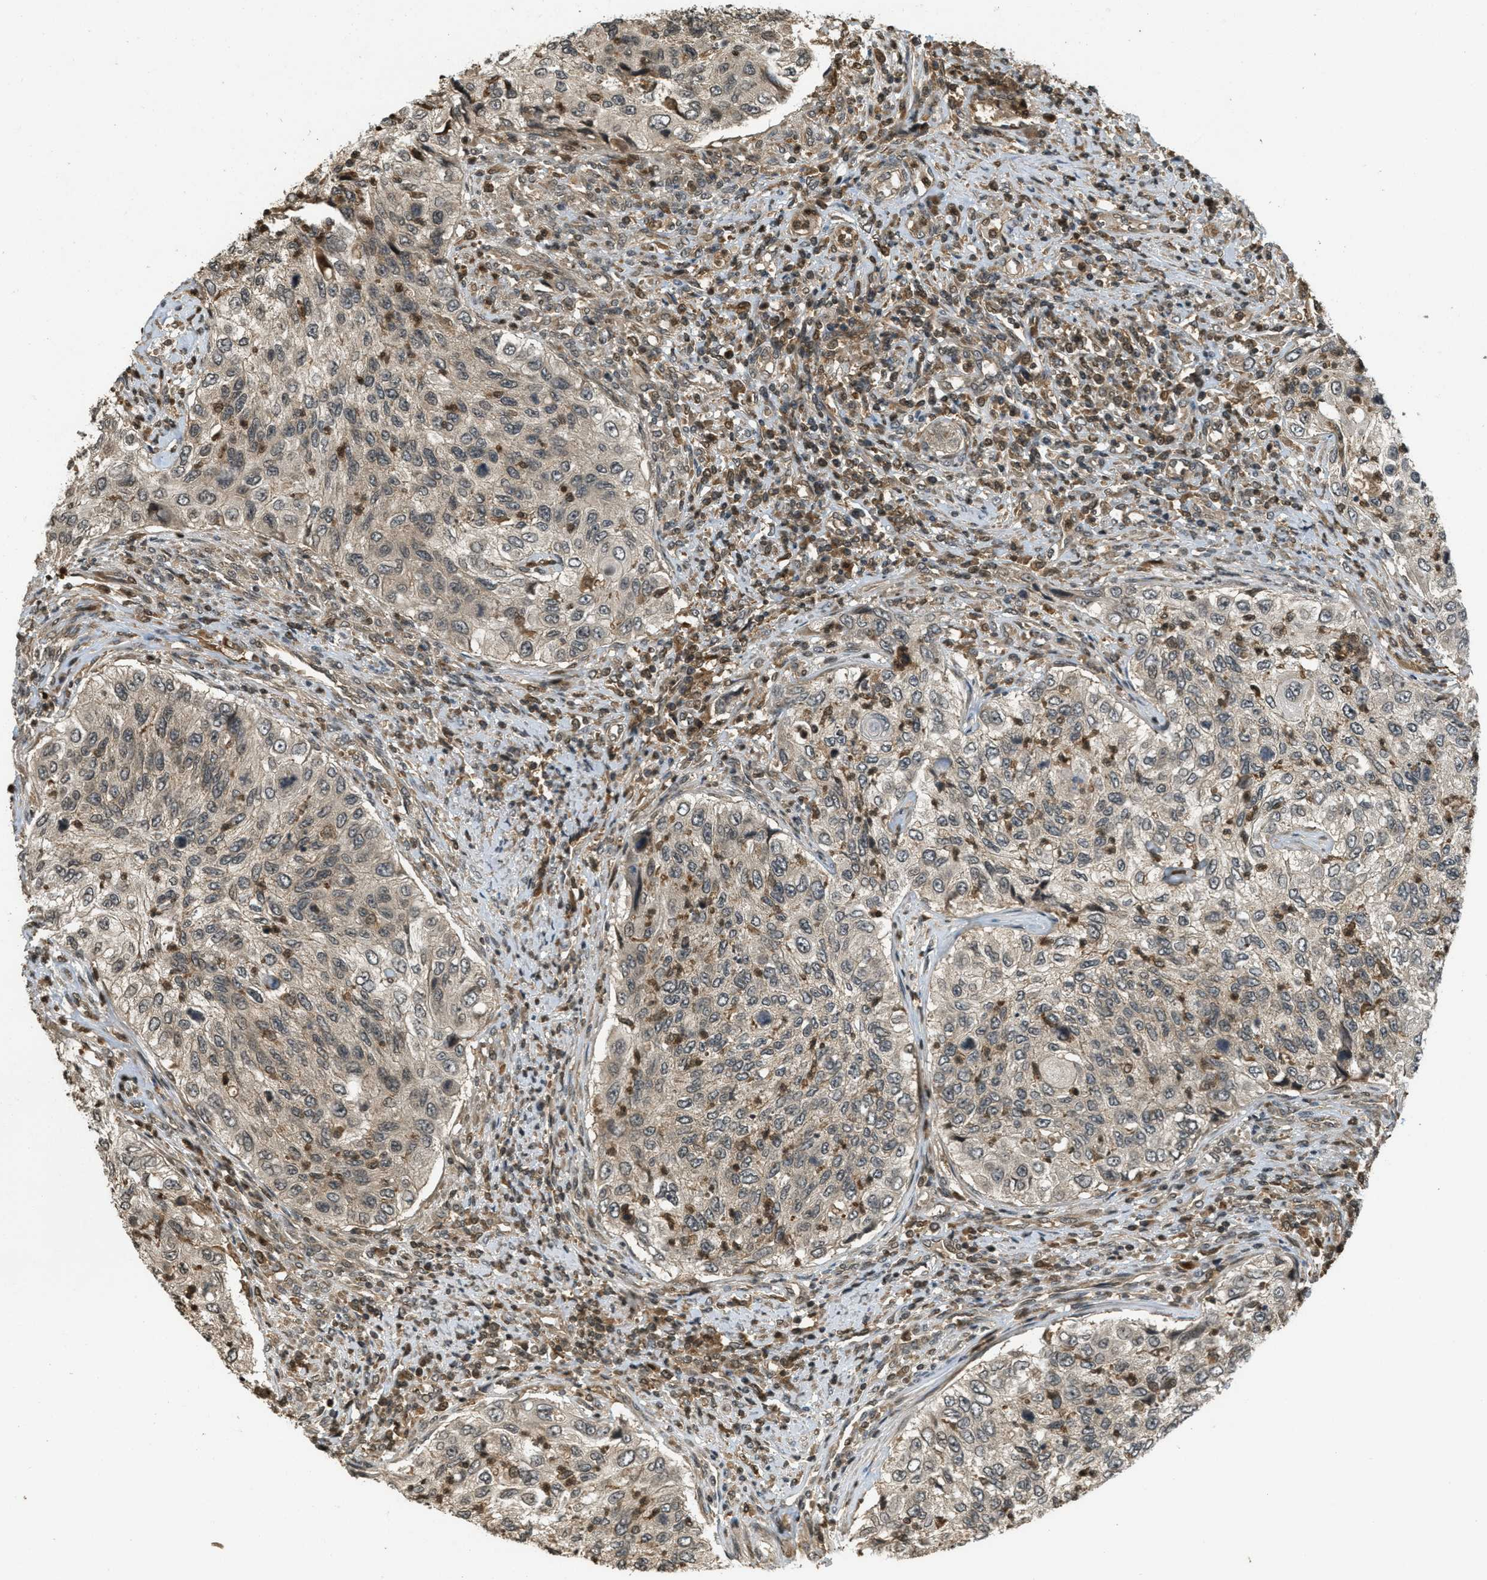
{"staining": {"intensity": "weak", "quantity": ">75%", "location": "cytoplasmic/membranous"}, "tissue": "urothelial cancer", "cell_type": "Tumor cells", "image_type": "cancer", "snomed": [{"axis": "morphology", "description": "Urothelial carcinoma, High grade"}, {"axis": "topography", "description": "Urinary bladder"}], "caption": "IHC photomicrograph of neoplastic tissue: human high-grade urothelial carcinoma stained using IHC demonstrates low levels of weak protein expression localized specifically in the cytoplasmic/membranous of tumor cells, appearing as a cytoplasmic/membranous brown color.", "gene": "ATG7", "patient": {"sex": "female", "age": 60}}